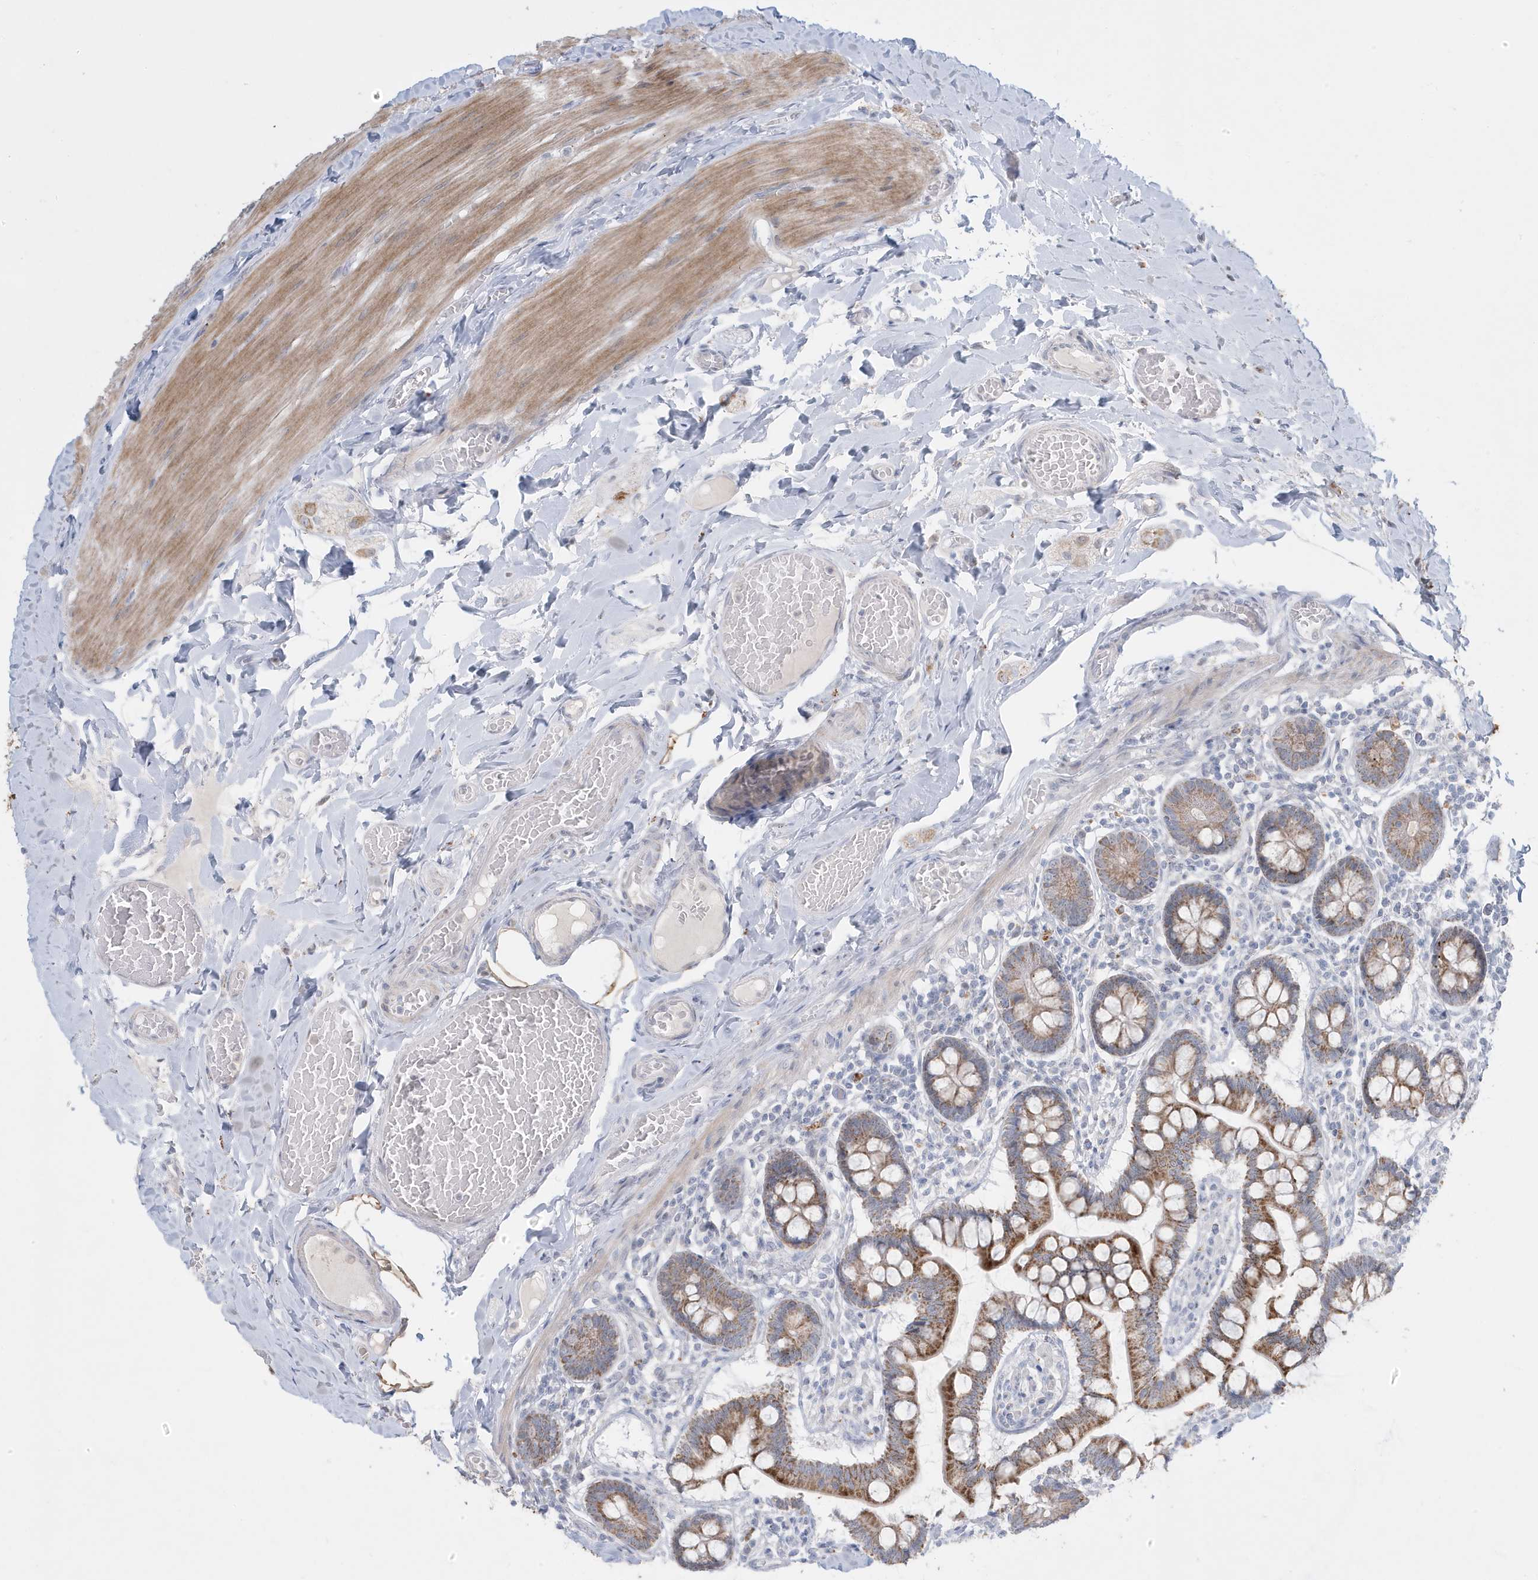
{"staining": {"intensity": "moderate", "quantity": ">75%", "location": "cytoplasmic/membranous"}, "tissue": "small intestine", "cell_type": "Glandular cells", "image_type": "normal", "snomed": [{"axis": "morphology", "description": "Normal tissue, NOS"}, {"axis": "topography", "description": "Small intestine"}], "caption": "A brown stain highlights moderate cytoplasmic/membranous staining of a protein in glandular cells of benign human small intestine.", "gene": "FNDC1", "patient": {"sex": "male", "age": 41}}